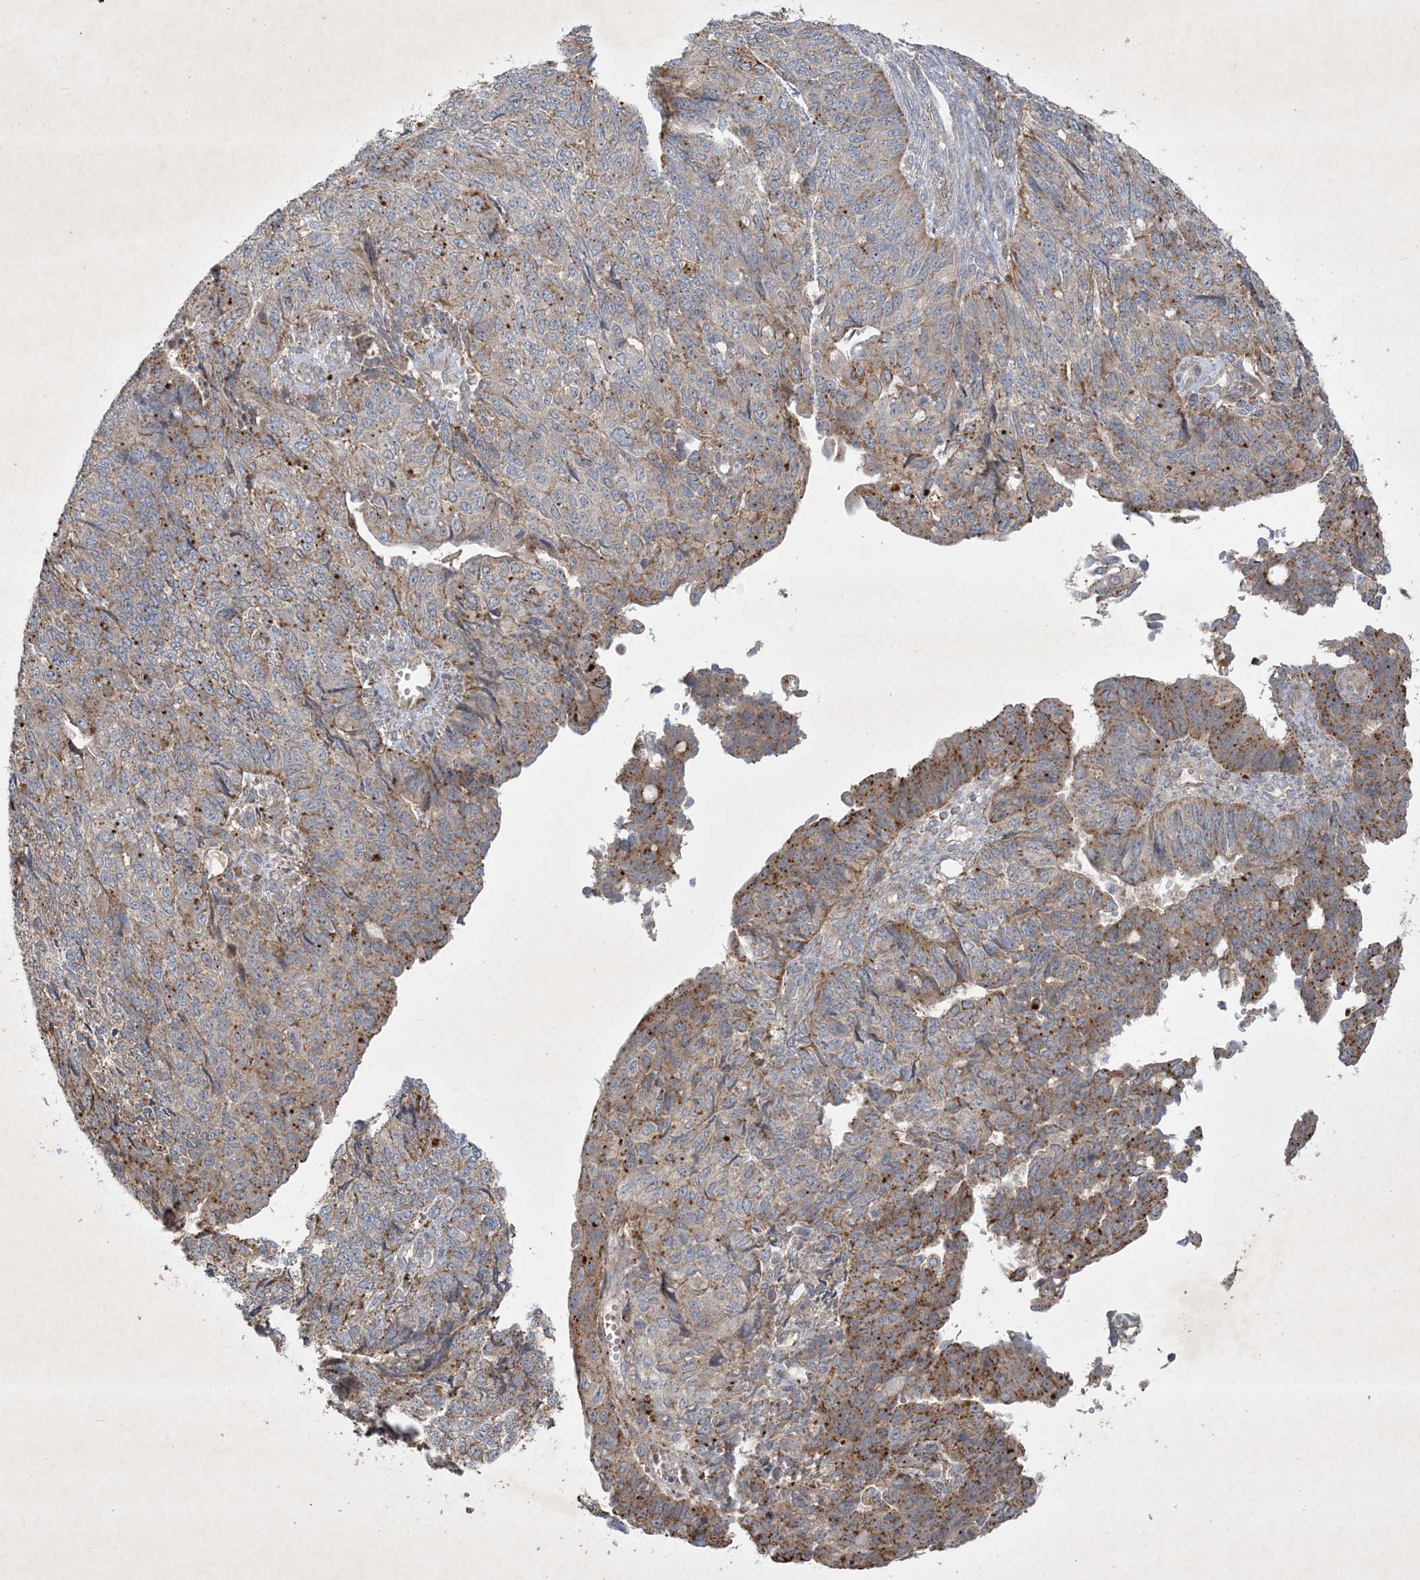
{"staining": {"intensity": "moderate", "quantity": "25%-75%", "location": "cytoplasmic/membranous"}, "tissue": "endometrial cancer", "cell_type": "Tumor cells", "image_type": "cancer", "snomed": [{"axis": "morphology", "description": "Adenocarcinoma, NOS"}, {"axis": "topography", "description": "Endometrium"}], "caption": "The micrograph shows a brown stain indicating the presence of a protein in the cytoplasmic/membranous of tumor cells in adenocarcinoma (endometrial).", "gene": "MRPS18A", "patient": {"sex": "female", "age": 32}}